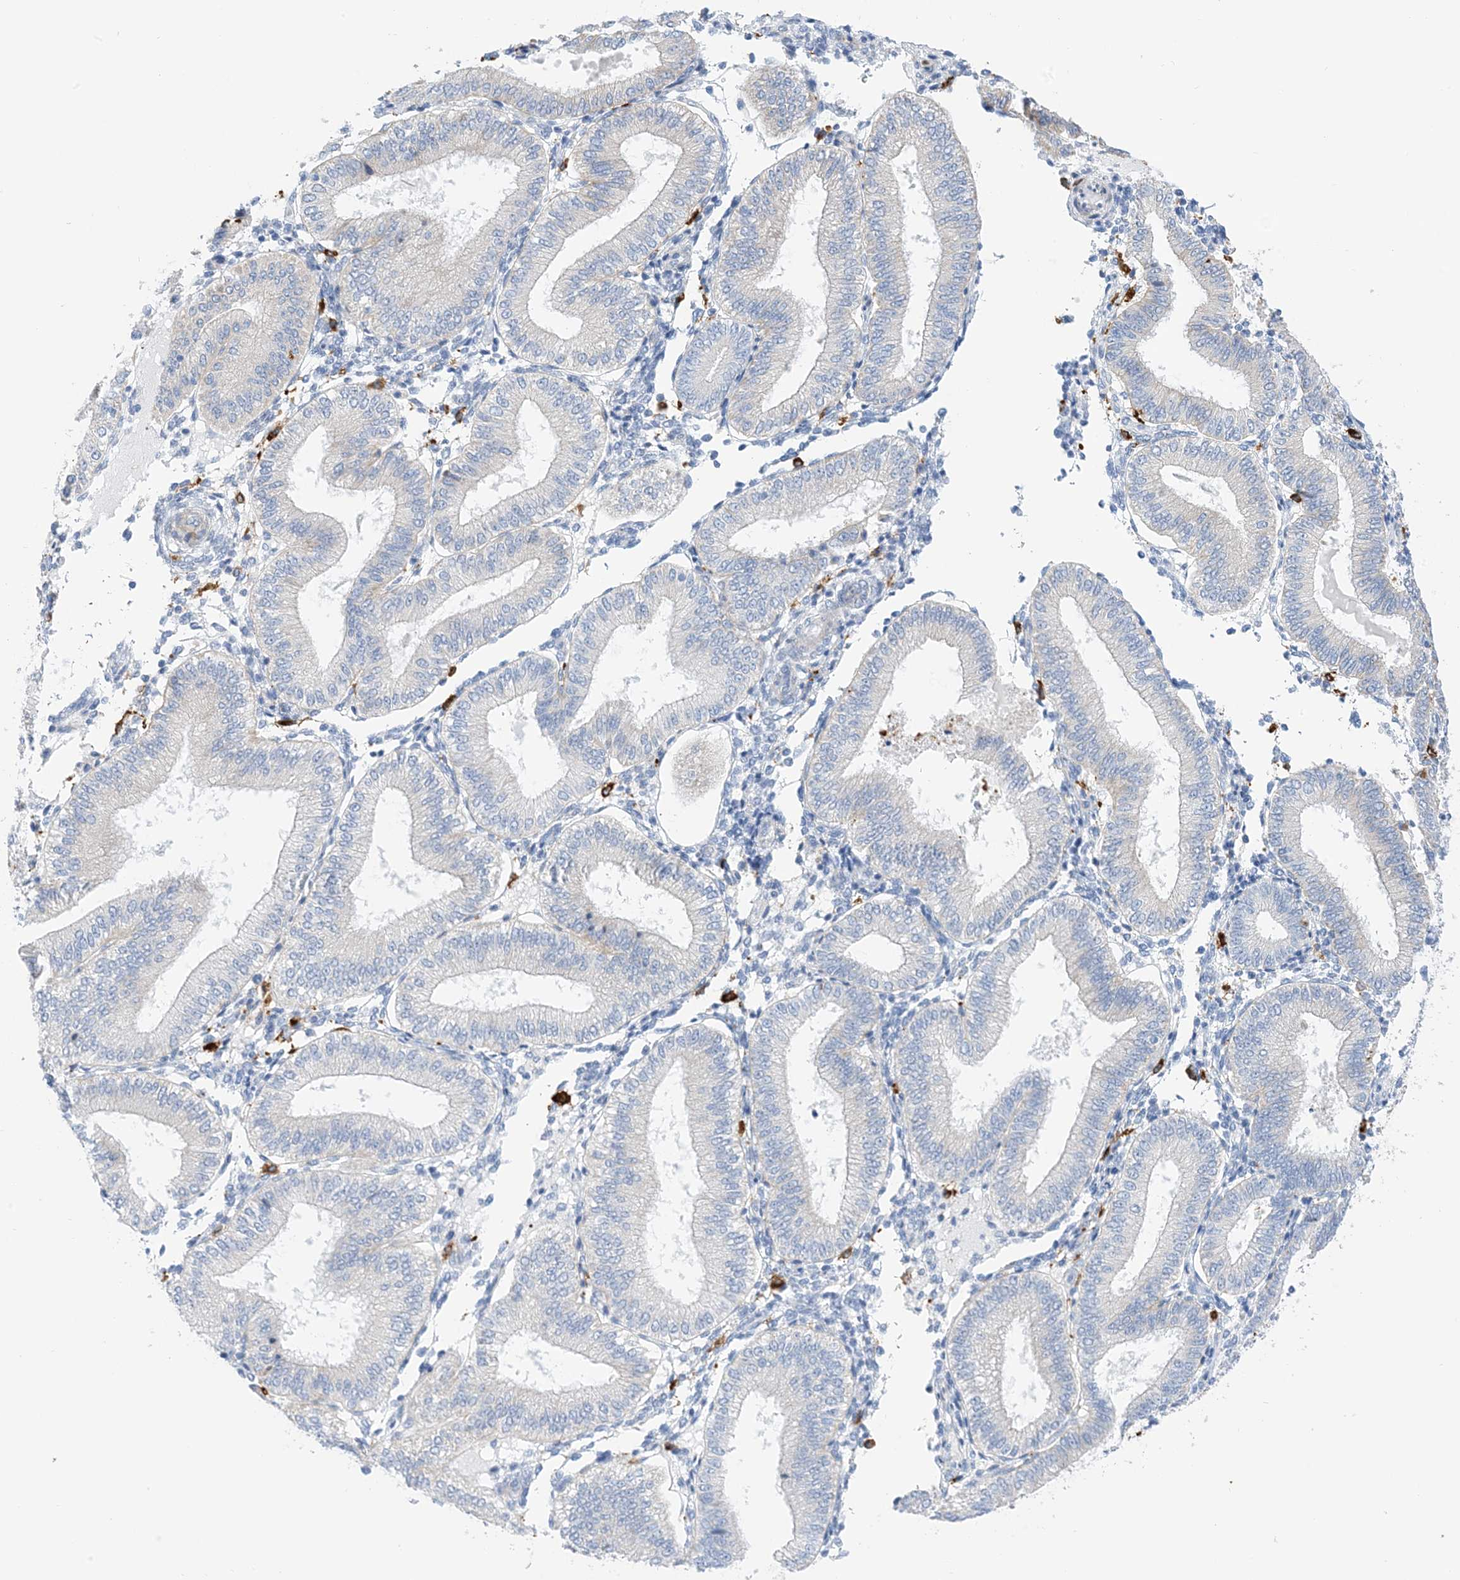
{"staining": {"intensity": "negative", "quantity": "none", "location": "none"}, "tissue": "endometrium", "cell_type": "Cells in endometrial stroma", "image_type": "normal", "snomed": [{"axis": "morphology", "description": "Normal tissue, NOS"}, {"axis": "topography", "description": "Endometrium"}], "caption": "Immunohistochemistry image of benign human endometrium stained for a protein (brown), which demonstrates no staining in cells in endometrial stroma.", "gene": "DPH3", "patient": {"sex": "female", "age": 39}}